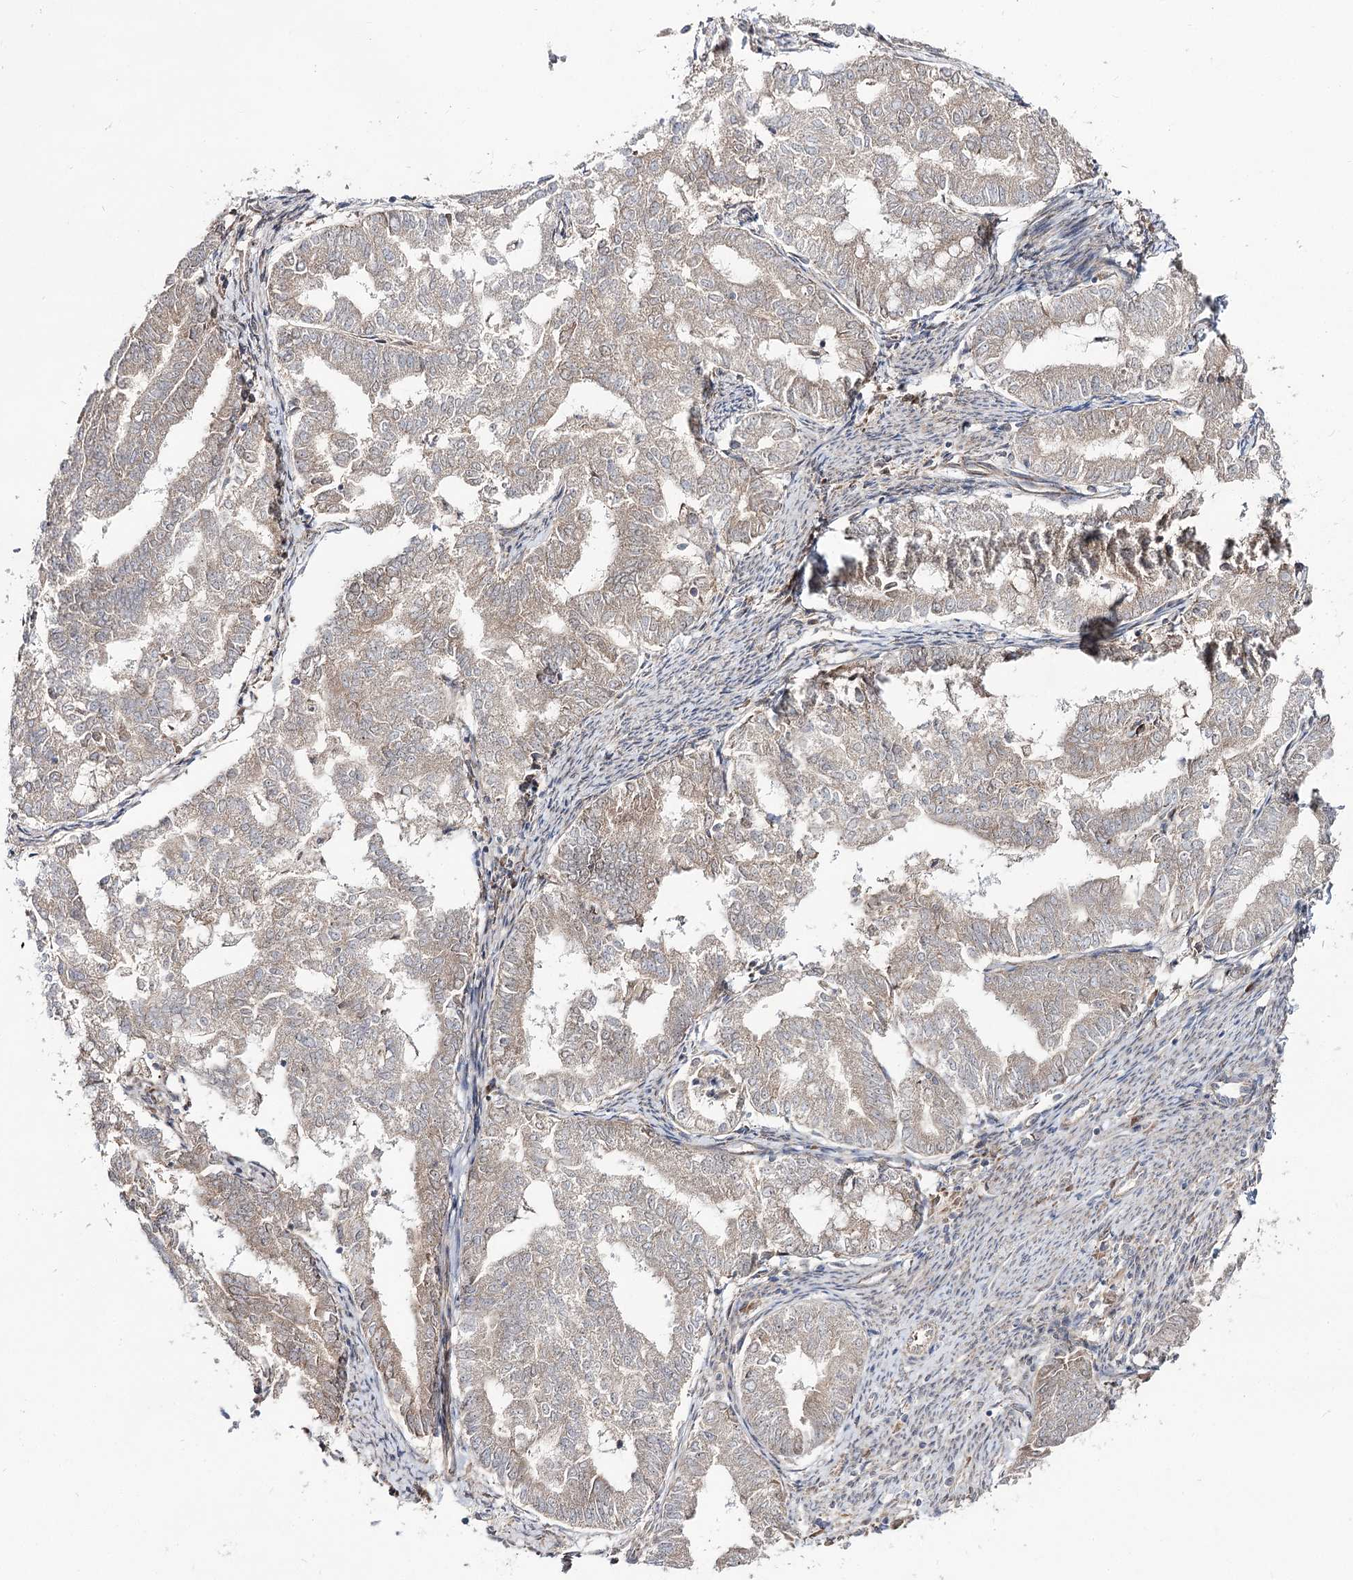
{"staining": {"intensity": "weak", "quantity": ">75%", "location": "cytoplasmic/membranous"}, "tissue": "endometrial cancer", "cell_type": "Tumor cells", "image_type": "cancer", "snomed": [{"axis": "morphology", "description": "Adenocarcinoma, NOS"}, {"axis": "topography", "description": "Endometrium"}], "caption": "Adenocarcinoma (endometrial) stained with a protein marker displays weak staining in tumor cells.", "gene": "C11orf80", "patient": {"sex": "female", "age": 79}}